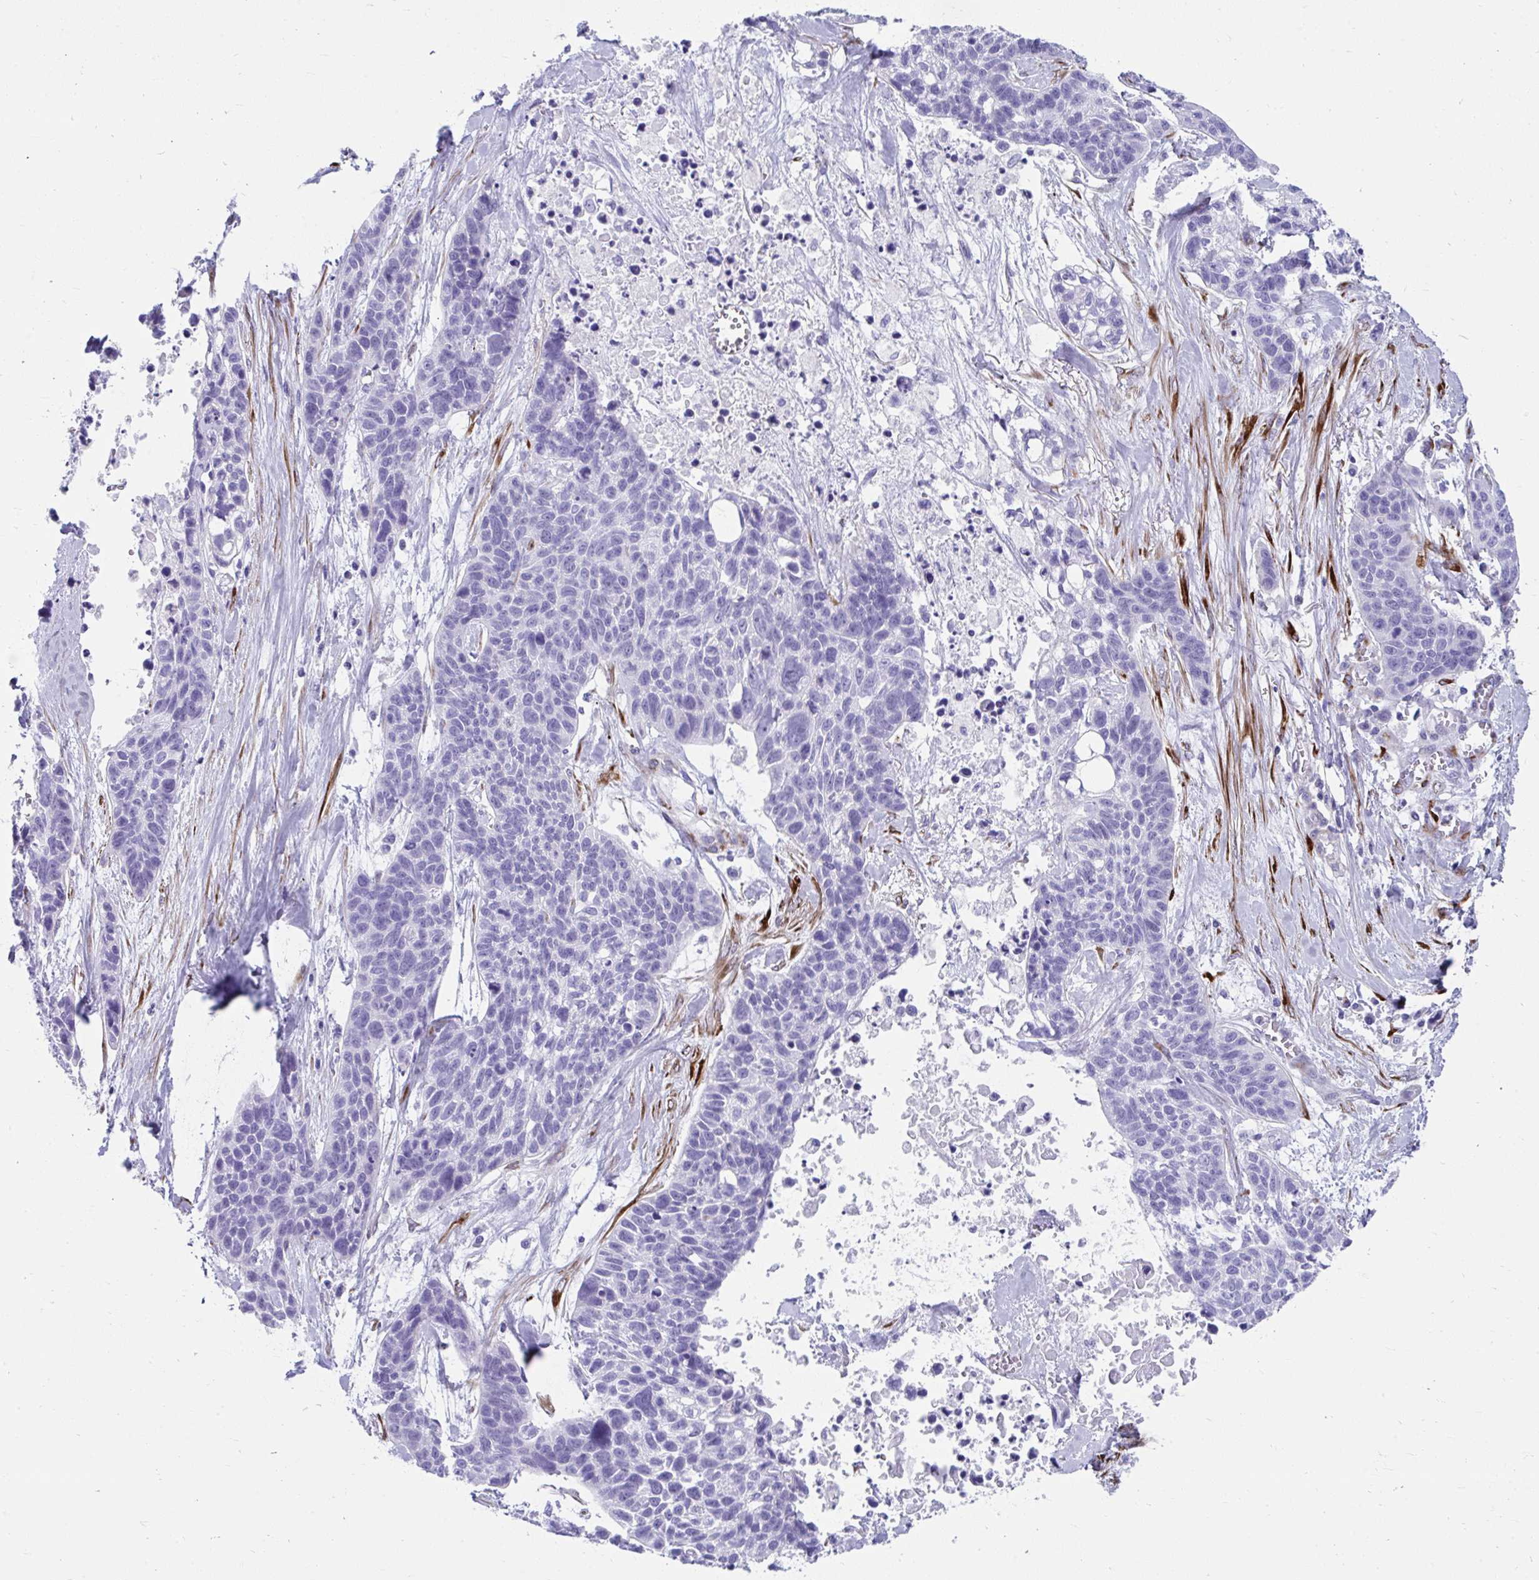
{"staining": {"intensity": "negative", "quantity": "none", "location": "none"}, "tissue": "lung cancer", "cell_type": "Tumor cells", "image_type": "cancer", "snomed": [{"axis": "morphology", "description": "Squamous cell carcinoma, NOS"}, {"axis": "topography", "description": "Lung"}], "caption": "An immunohistochemistry image of lung squamous cell carcinoma is shown. There is no staining in tumor cells of lung squamous cell carcinoma.", "gene": "GRXCR2", "patient": {"sex": "male", "age": 62}}